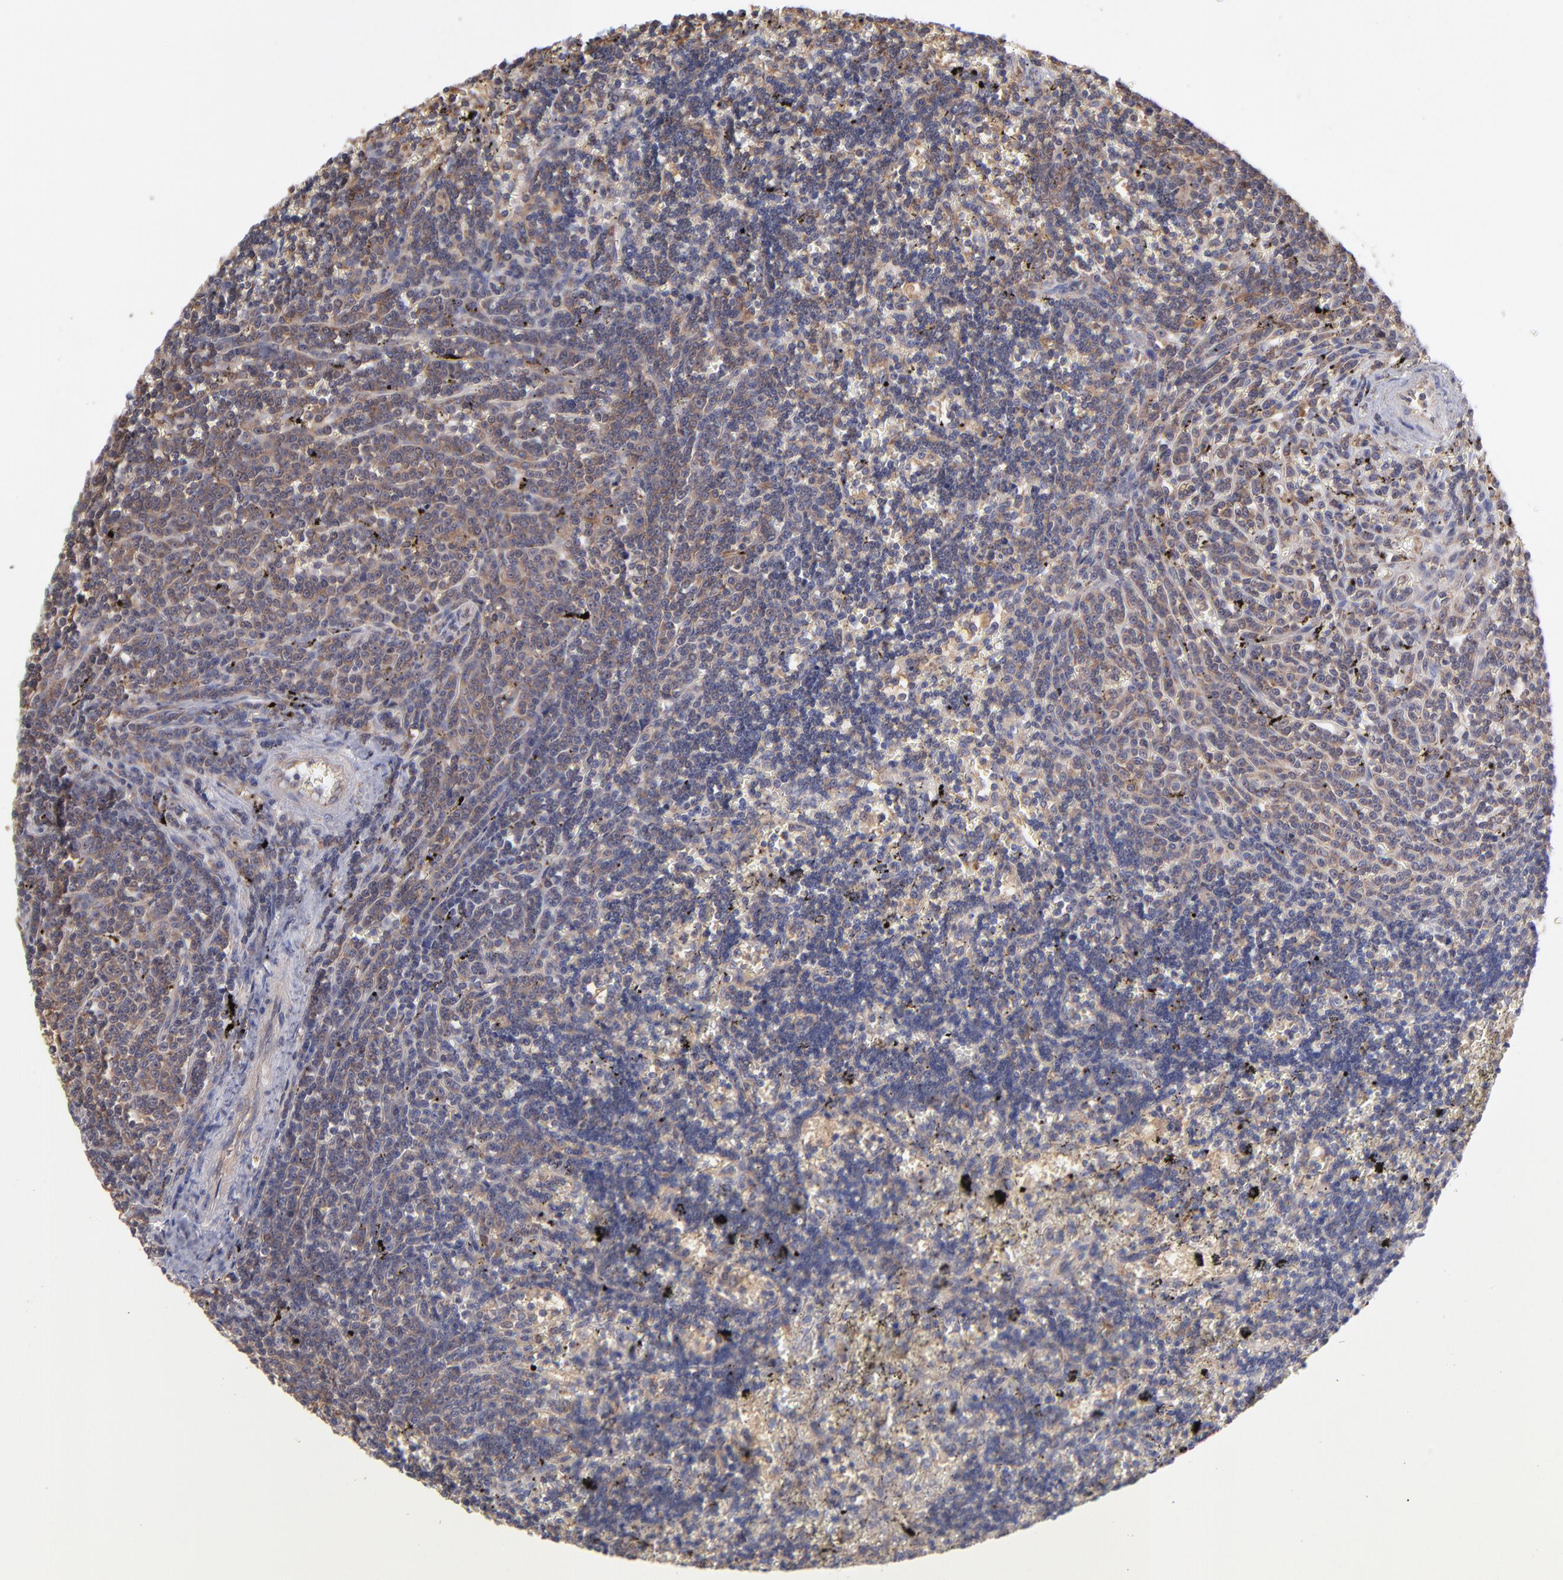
{"staining": {"intensity": "weak", "quantity": "25%-75%", "location": "cytoplasmic/membranous"}, "tissue": "lymphoma", "cell_type": "Tumor cells", "image_type": "cancer", "snomed": [{"axis": "morphology", "description": "Malignant lymphoma, non-Hodgkin's type, Low grade"}, {"axis": "topography", "description": "Spleen"}], "caption": "This image demonstrates malignant lymphoma, non-Hodgkin's type (low-grade) stained with IHC to label a protein in brown. The cytoplasmic/membranous of tumor cells show weak positivity for the protein. Nuclei are counter-stained blue.", "gene": "MAPRE1", "patient": {"sex": "male", "age": 60}}